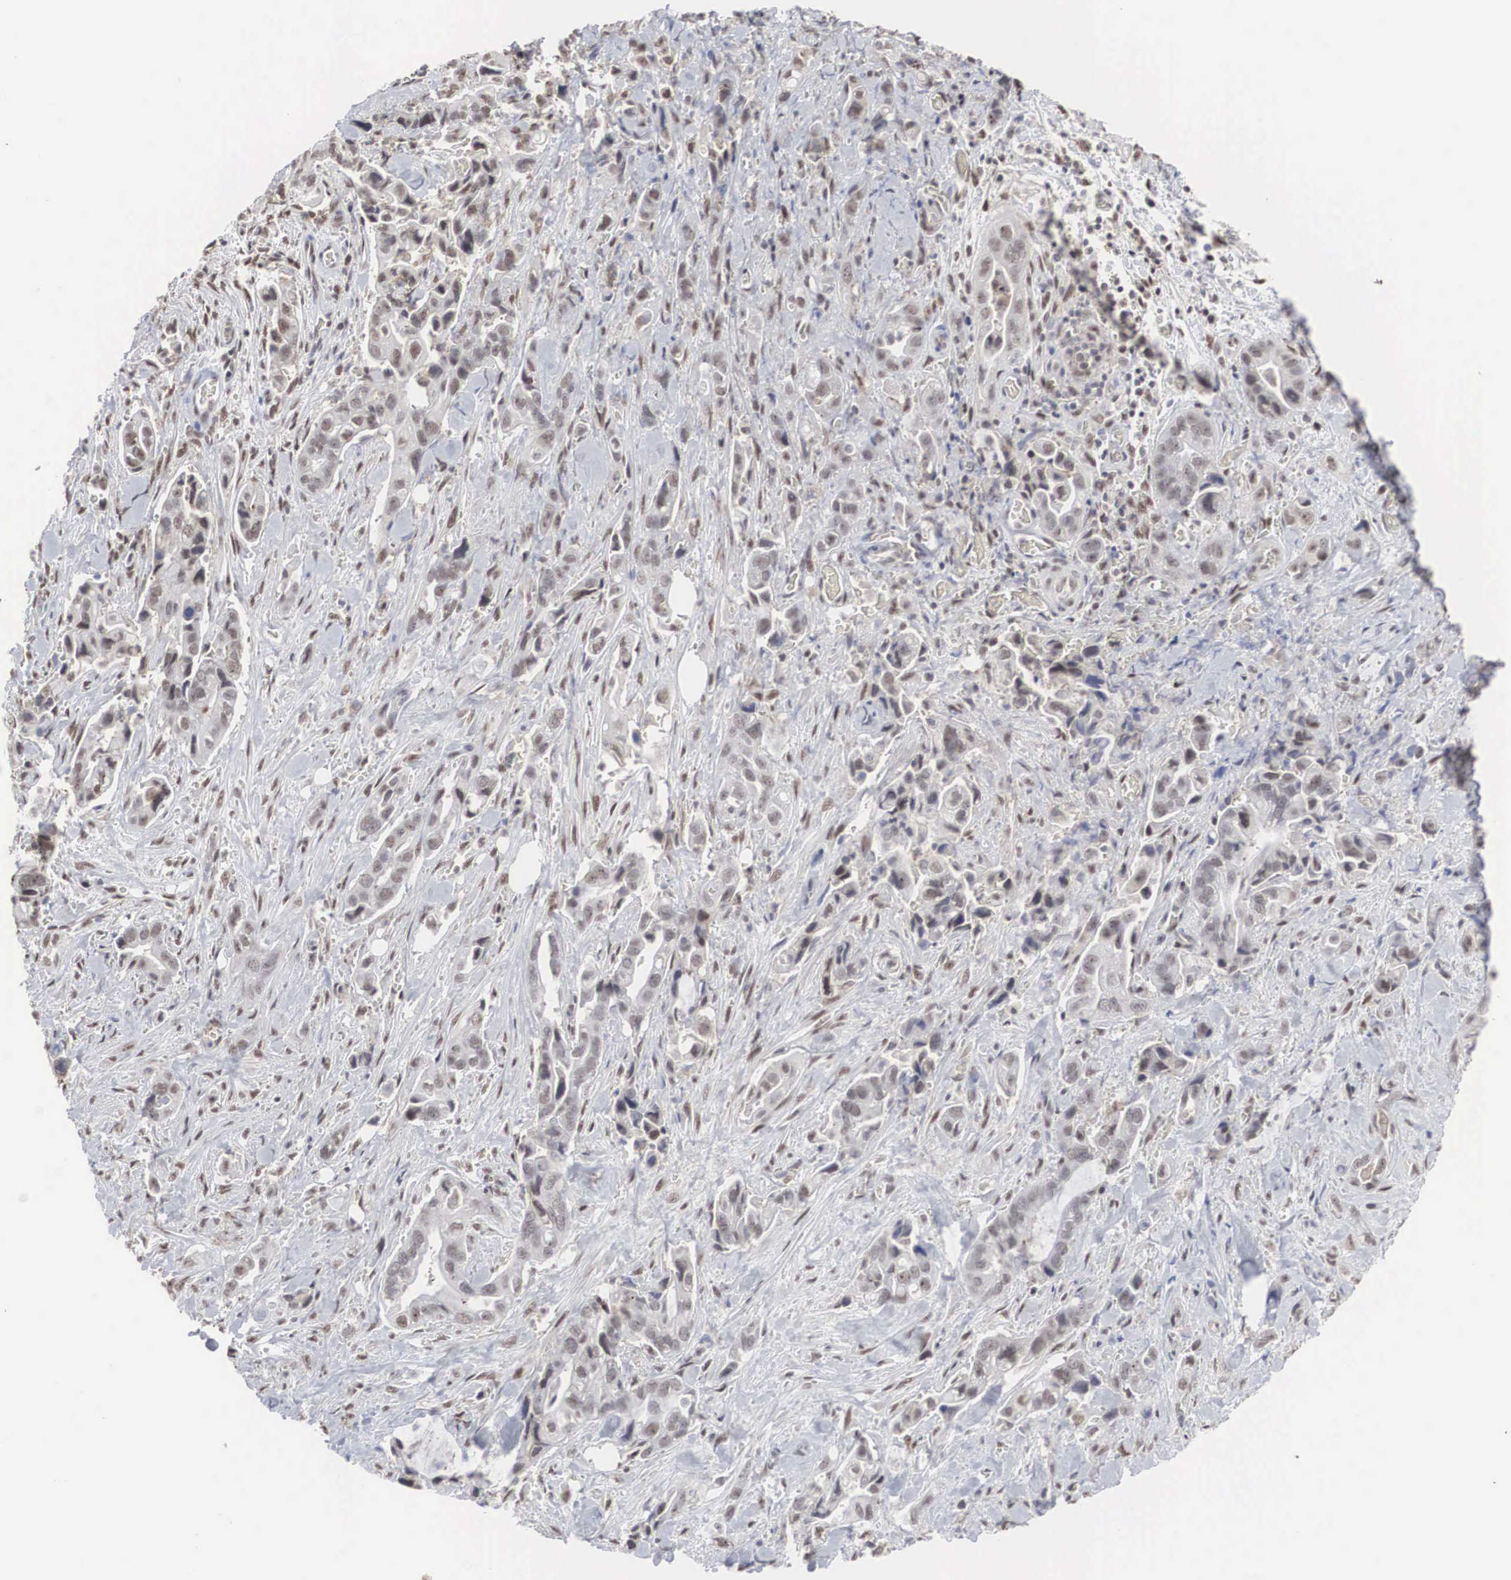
{"staining": {"intensity": "weak", "quantity": "25%-75%", "location": "nuclear"}, "tissue": "pancreatic cancer", "cell_type": "Tumor cells", "image_type": "cancer", "snomed": [{"axis": "morphology", "description": "Adenocarcinoma, NOS"}, {"axis": "topography", "description": "Pancreas"}], "caption": "High-magnification brightfield microscopy of pancreatic adenocarcinoma stained with DAB (3,3'-diaminobenzidine) (brown) and counterstained with hematoxylin (blue). tumor cells exhibit weak nuclear positivity is appreciated in about25%-75% of cells.", "gene": "AUTS2", "patient": {"sex": "male", "age": 69}}